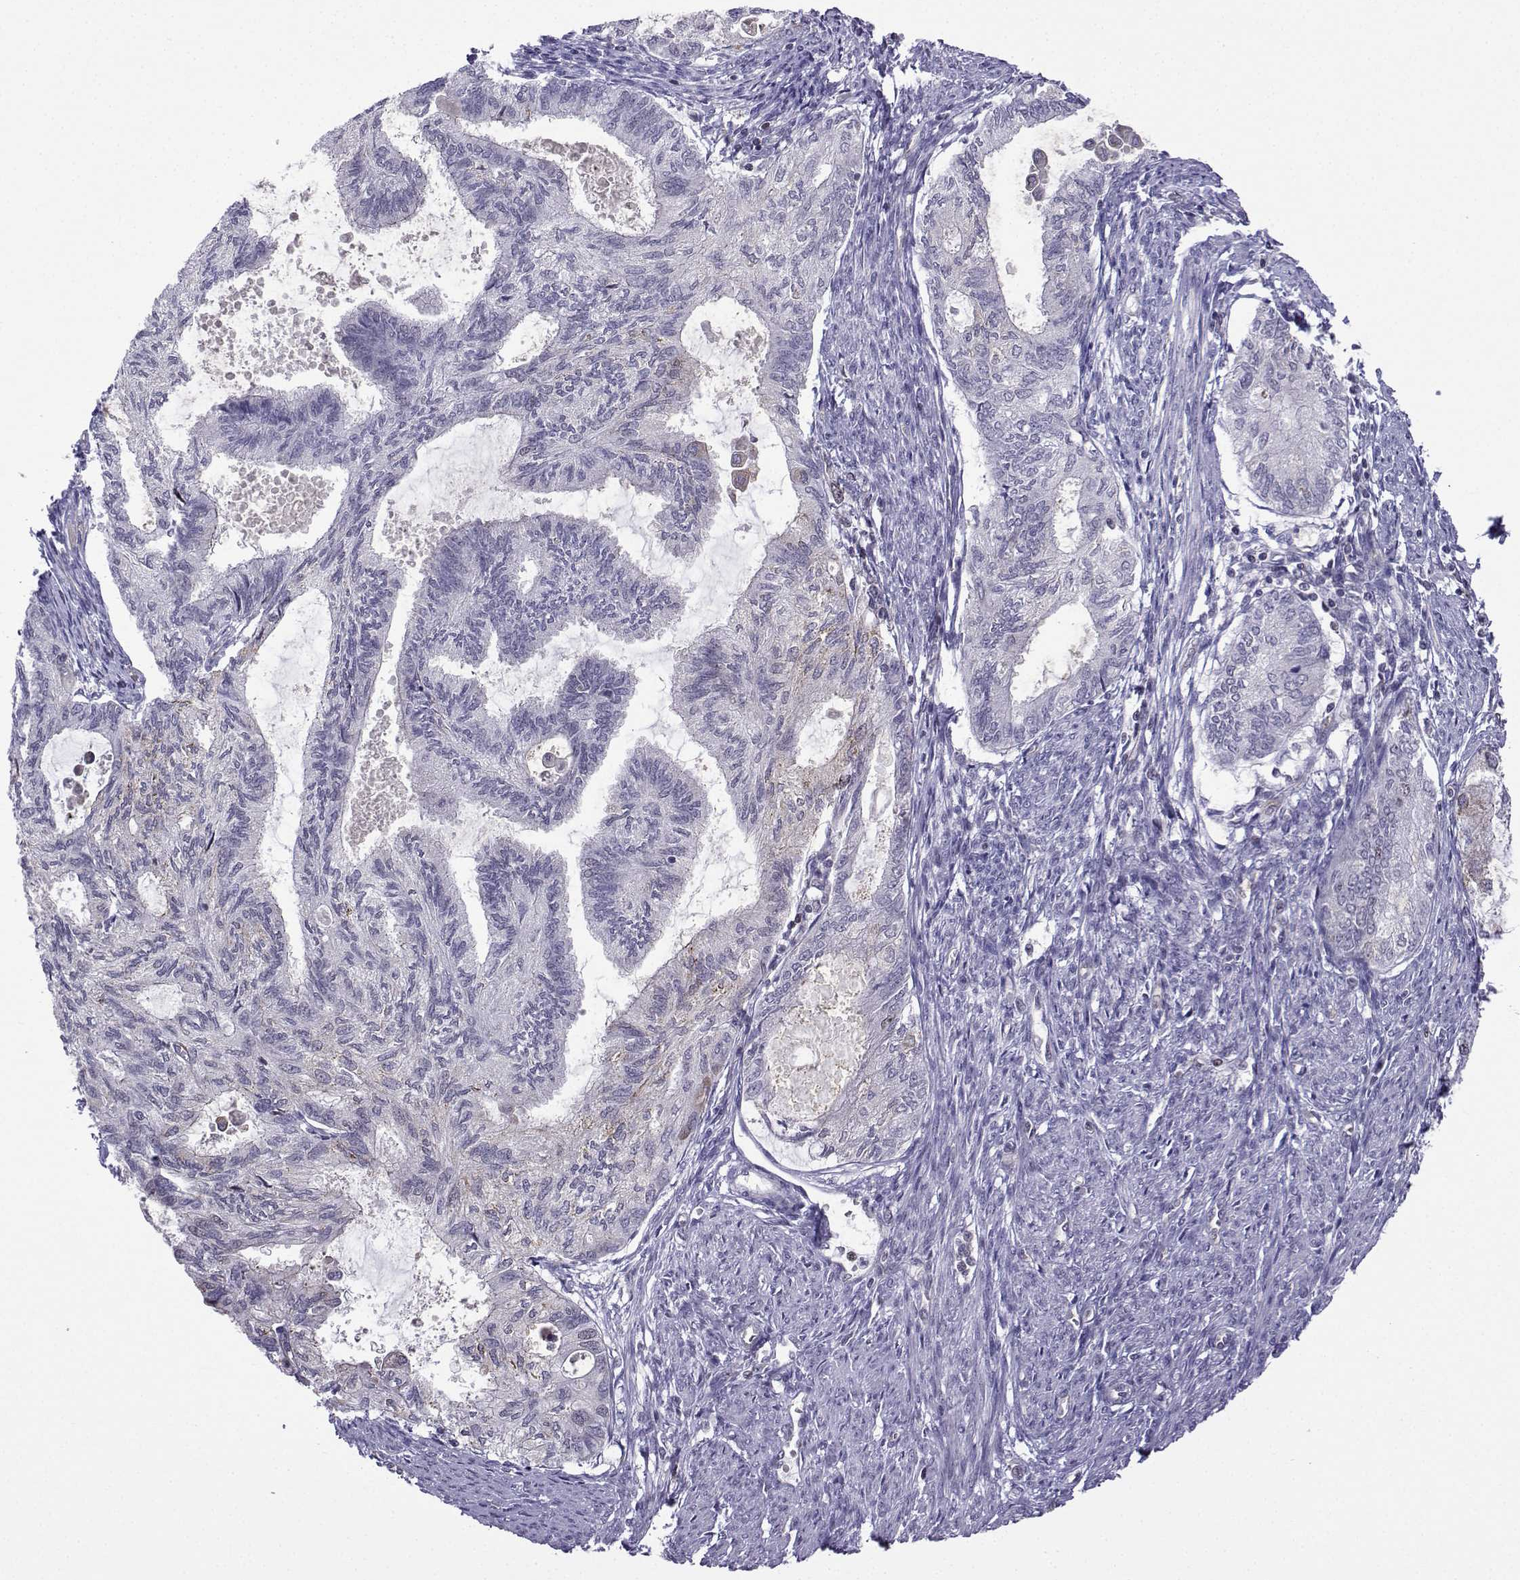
{"staining": {"intensity": "negative", "quantity": "none", "location": "none"}, "tissue": "endometrial cancer", "cell_type": "Tumor cells", "image_type": "cancer", "snomed": [{"axis": "morphology", "description": "Adenocarcinoma, NOS"}, {"axis": "topography", "description": "Endometrium"}], "caption": "Endometrial cancer (adenocarcinoma) was stained to show a protein in brown. There is no significant expression in tumor cells. (Stains: DAB (3,3'-diaminobenzidine) immunohistochemistry with hematoxylin counter stain, Microscopy: brightfield microscopy at high magnification).", "gene": "INCENP", "patient": {"sex": "female", "age": 86}}